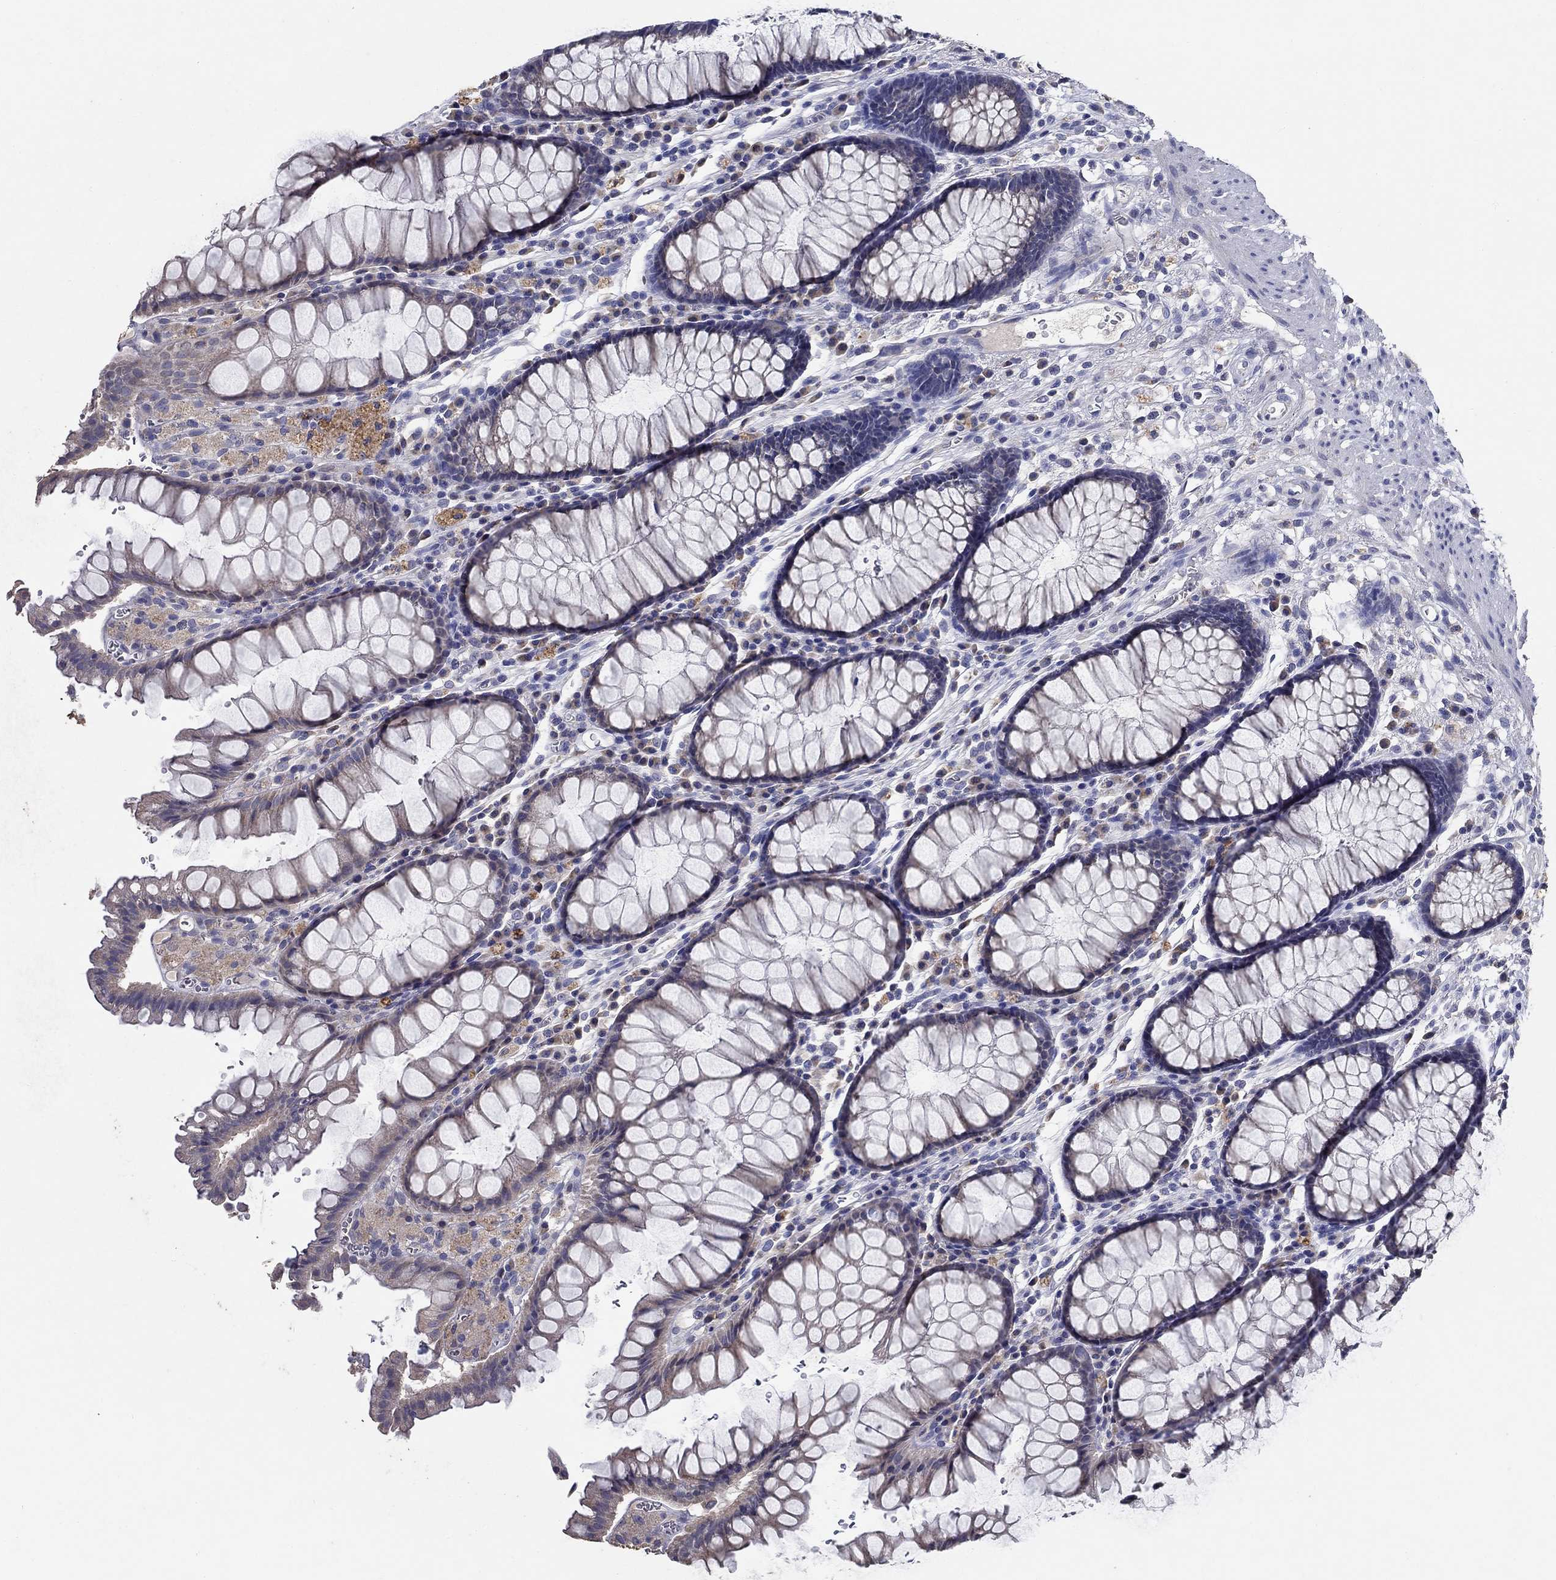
{"staining": {"intensity": "negative", "quantity": "none", "location": "none"}, "tissue": "rectum", "cell_type": "Glandular cells", "image_type": "normal", "snomed": [{"axis": "morphology", "description": "Normal tissue, NOS"}, {"axis": "topography", "description": "Rectum"}], "caption": "Immunohistochemistry histopathology image of unremarkable rectum: rectum stained with DAB (3,3'-diaminobenzidine) displays no significant protein staining in glandular cells.", "gene": "PROZ", "patient": {"sex": "female", "age": 68}}